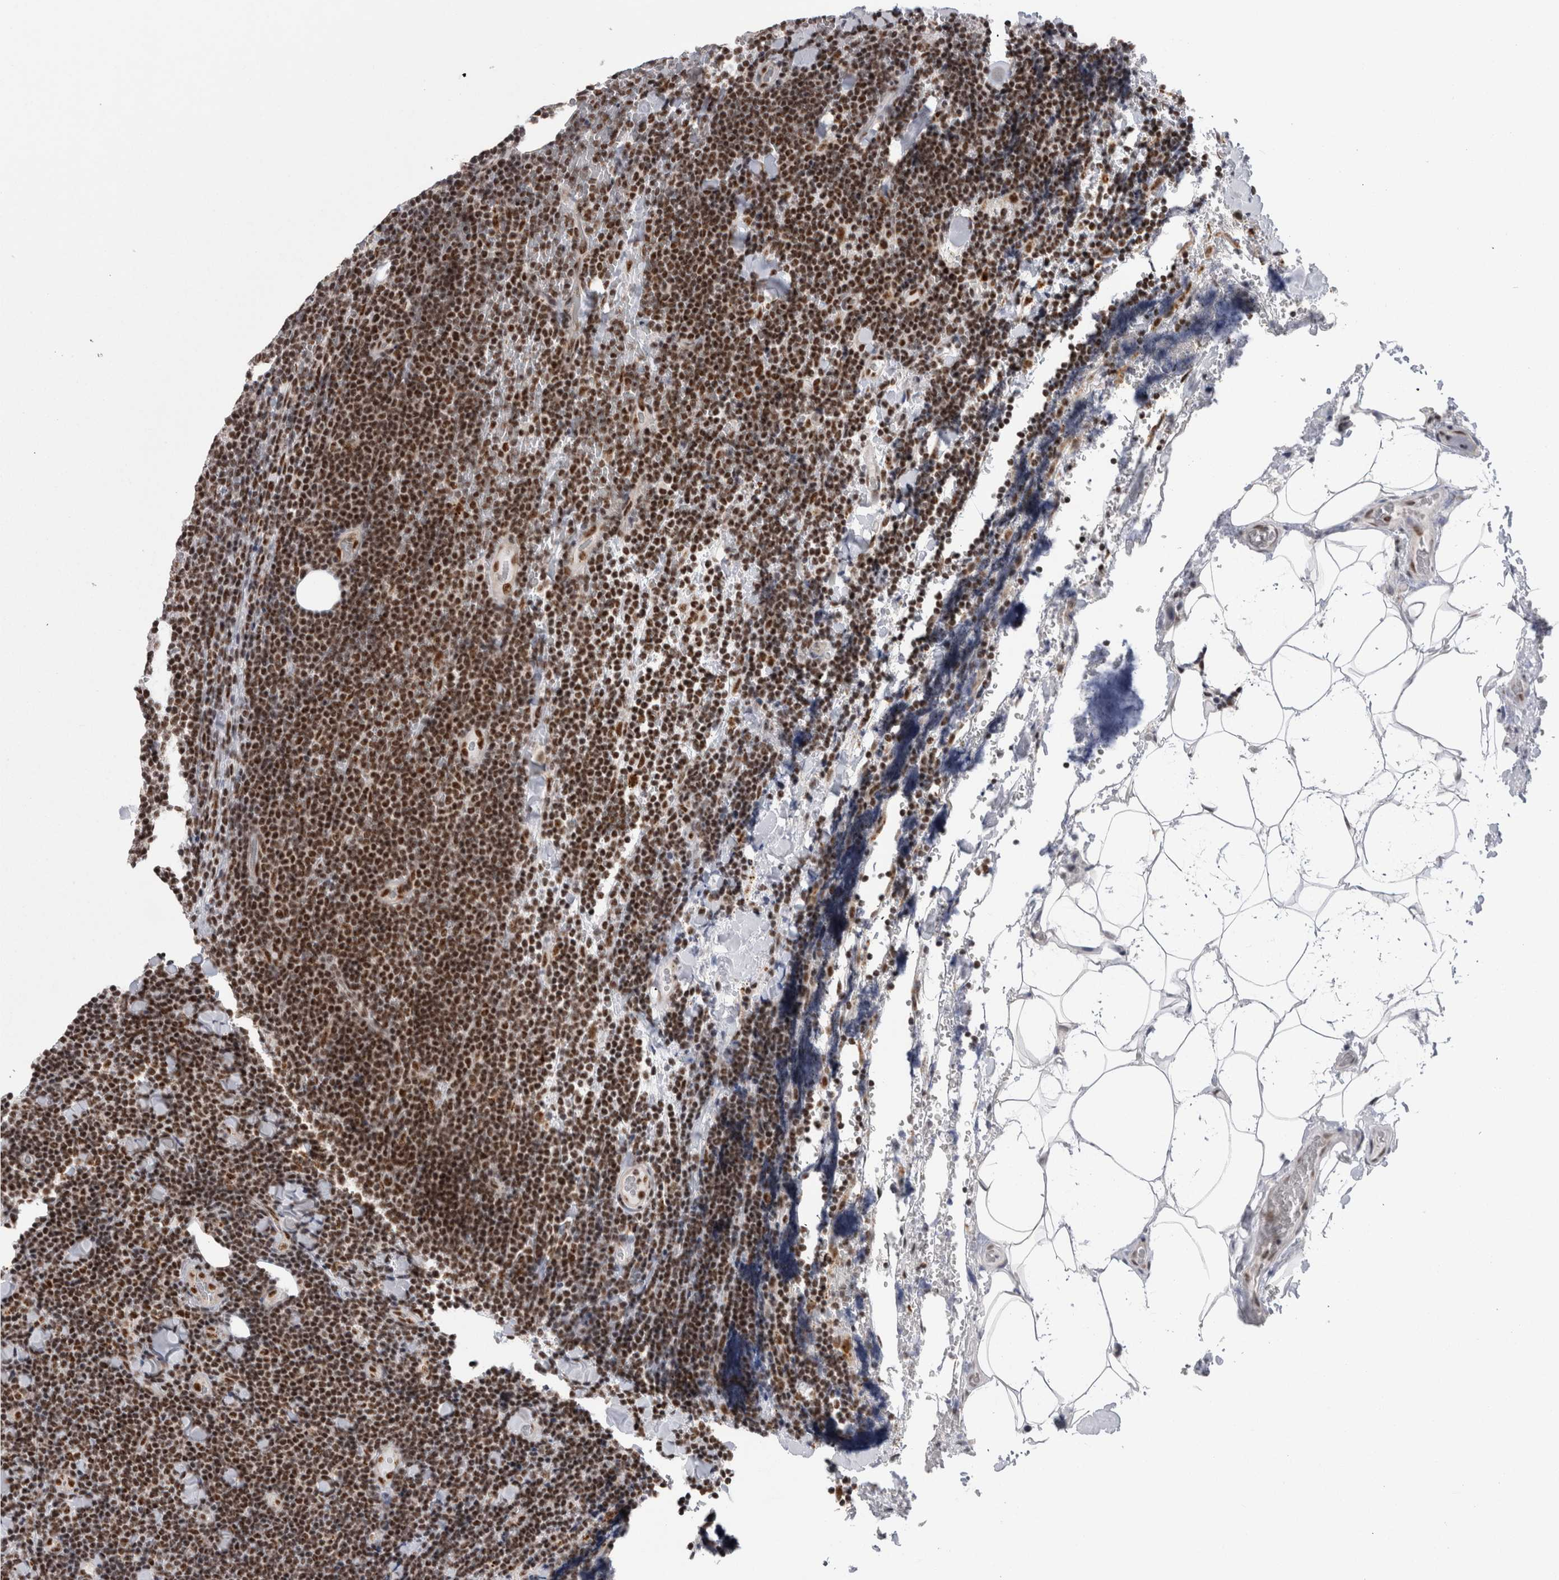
{"staining": {"intensity": "strong", "quantity": ">75%", "location": "nuclear"}, "tissue": "lymphoma", "cell_type": "Tumor cells", "image_type": "cancer", "snomed": [{"axis": "morphology", "description": "Malignant lymphoma, non-Hodgkin's type, Low grade"}, {"axis": "topography", "description": "Lymph node"}], "caption": "Immunohistochemistry (IHC) (DAB (3,3'-diaminobenzidine)) staining of human low-grade malignant lymphoma, non-Hodgkin's type demonstrates strong nuclear protein staining in about >75% of tumor cells. Nuclei are stained in blue.", "gene": "CDK11A", "patient": {"sex": "male", "age": 66}}